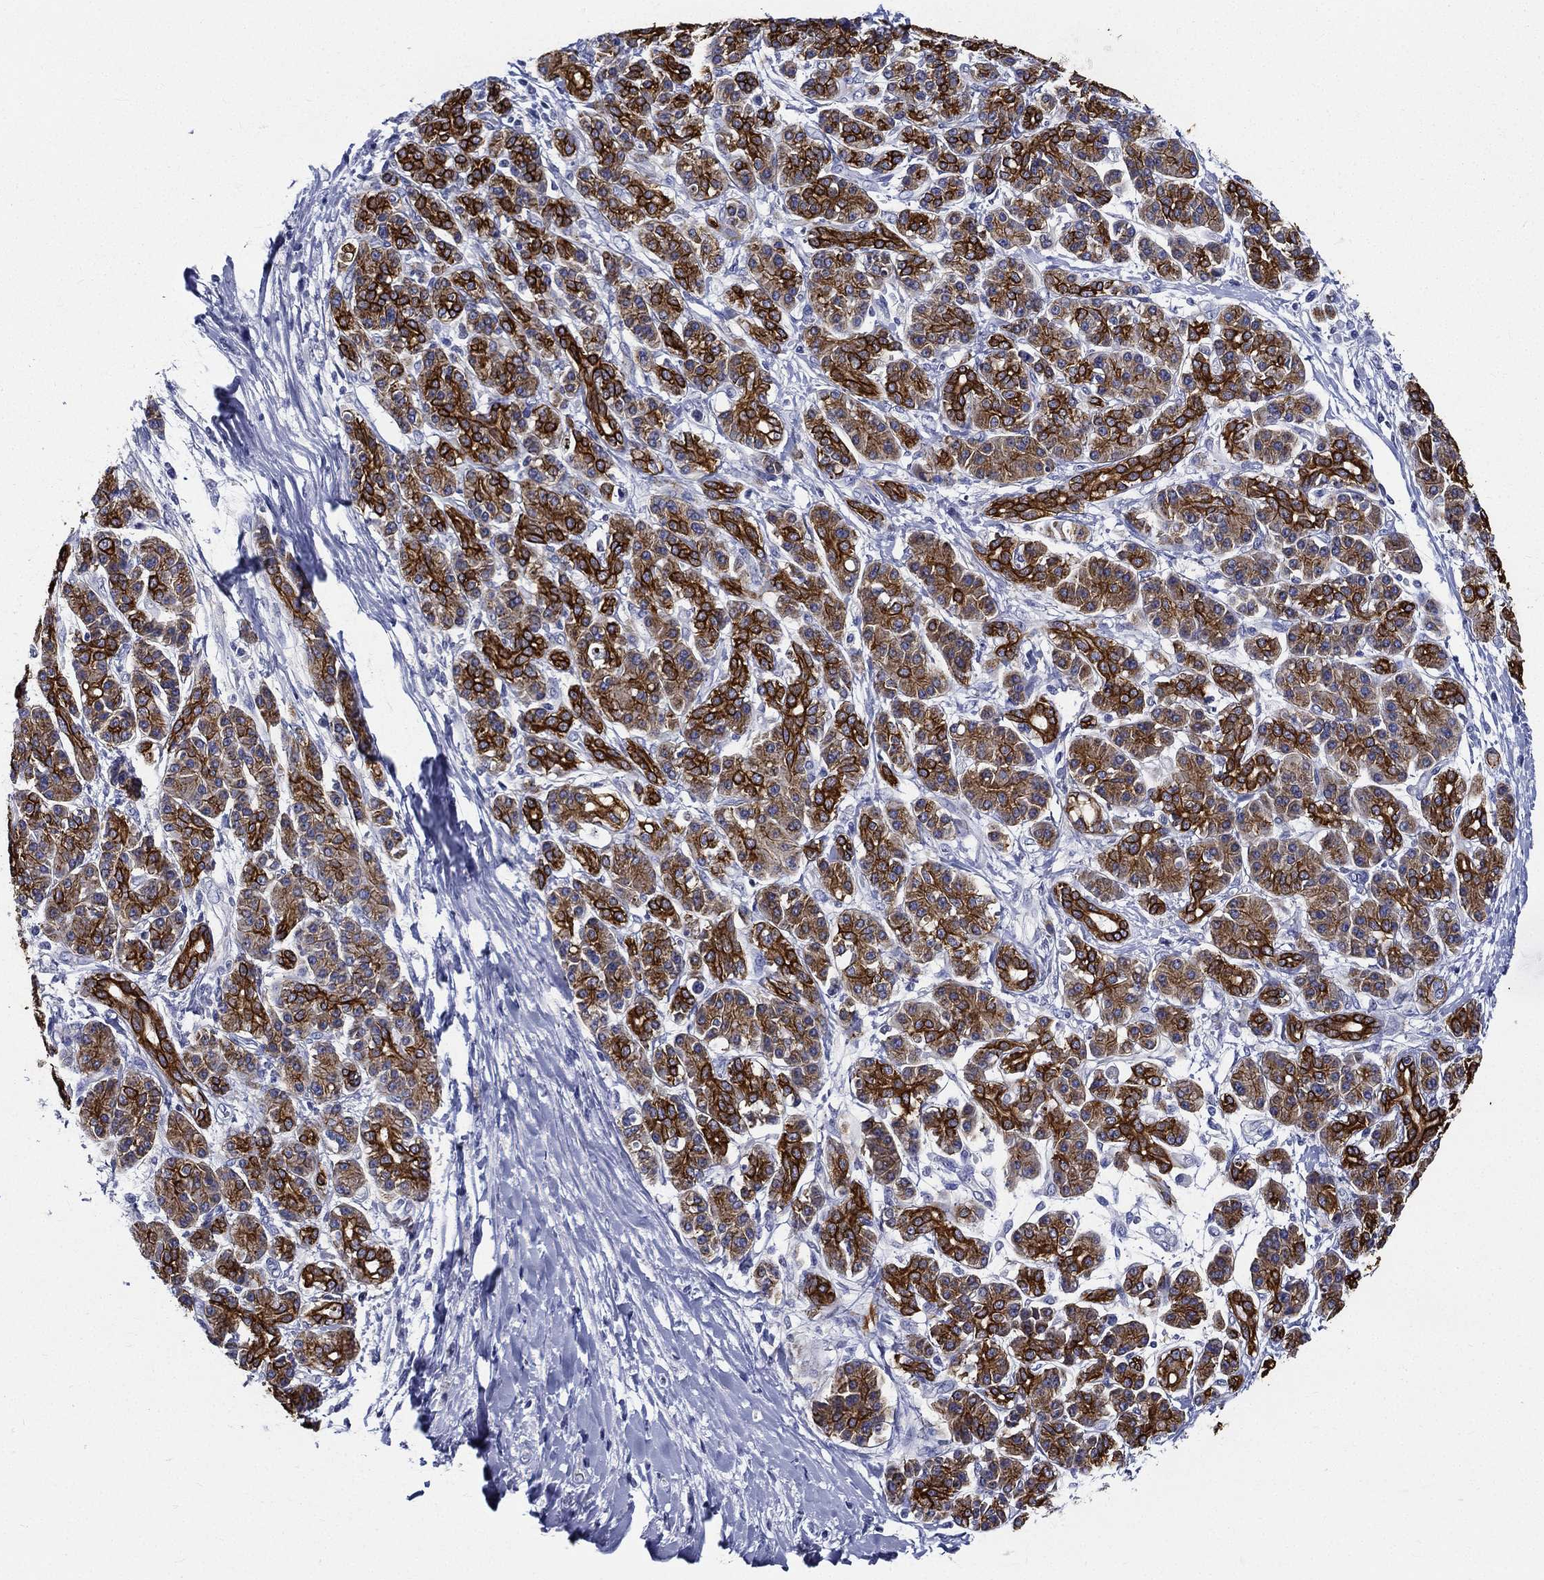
{"staining": {"intensity": "strong", "quantity": ">75%", "location": "cytoplasmic/membranous"}, "tissue": "pancreatic cancer", "cell_type": "Tumor cells", "image_type": "cancer", "snomed": [{"axis": "morphology", "description": "Adenocarcinoma, NOS"}, {"axis": "topography", "description": "Pancreas"}], "caption": "A high-resolution image shows immunohistochemistry staining of pancreatic cancer, which shows strong cytoplasmic/membranous expression in approximately >75% of tumor cells.", "gene": "NEDD9", "patient": {"sex": "female", "age": 56}}